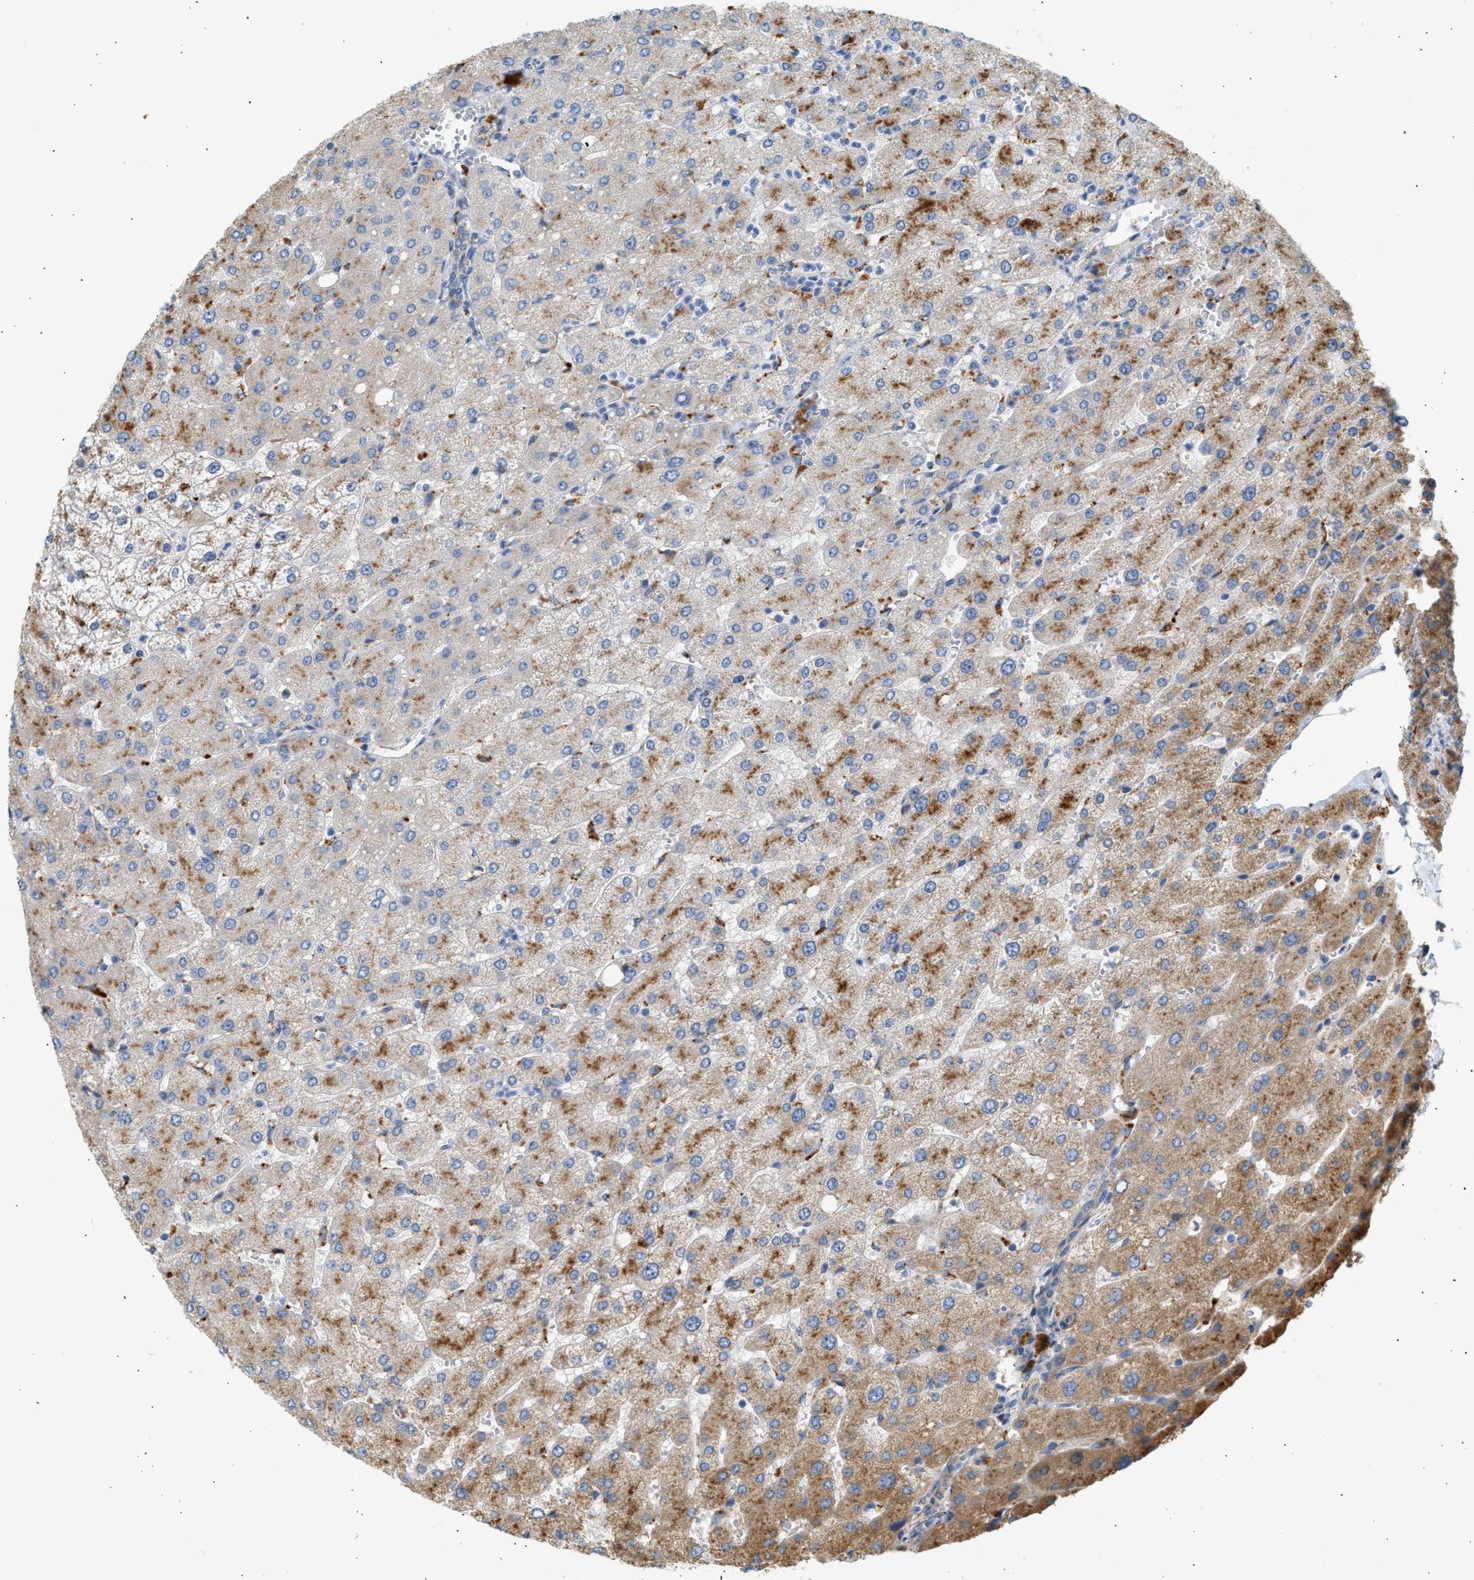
{"staining": {"intensity": "moderate", "quantity": ">75%", "location": "cytoplasmic/membranous"}, "tissue": "liver", "cell_type": "Cholangiocytes", "image_type": "normal", "snomed": [{"axis": "morphology", "description": "Normal tissue, NOS"}, {"axis": "topography", "description": "Liver"}], "caption": "Cholangiocytes show moderate cytoplasmic/membranous positivity in approximately >75% of cells in normal liver.", "gene": "ENTHD1", "patient": {"sex": "male", "age": 55}}